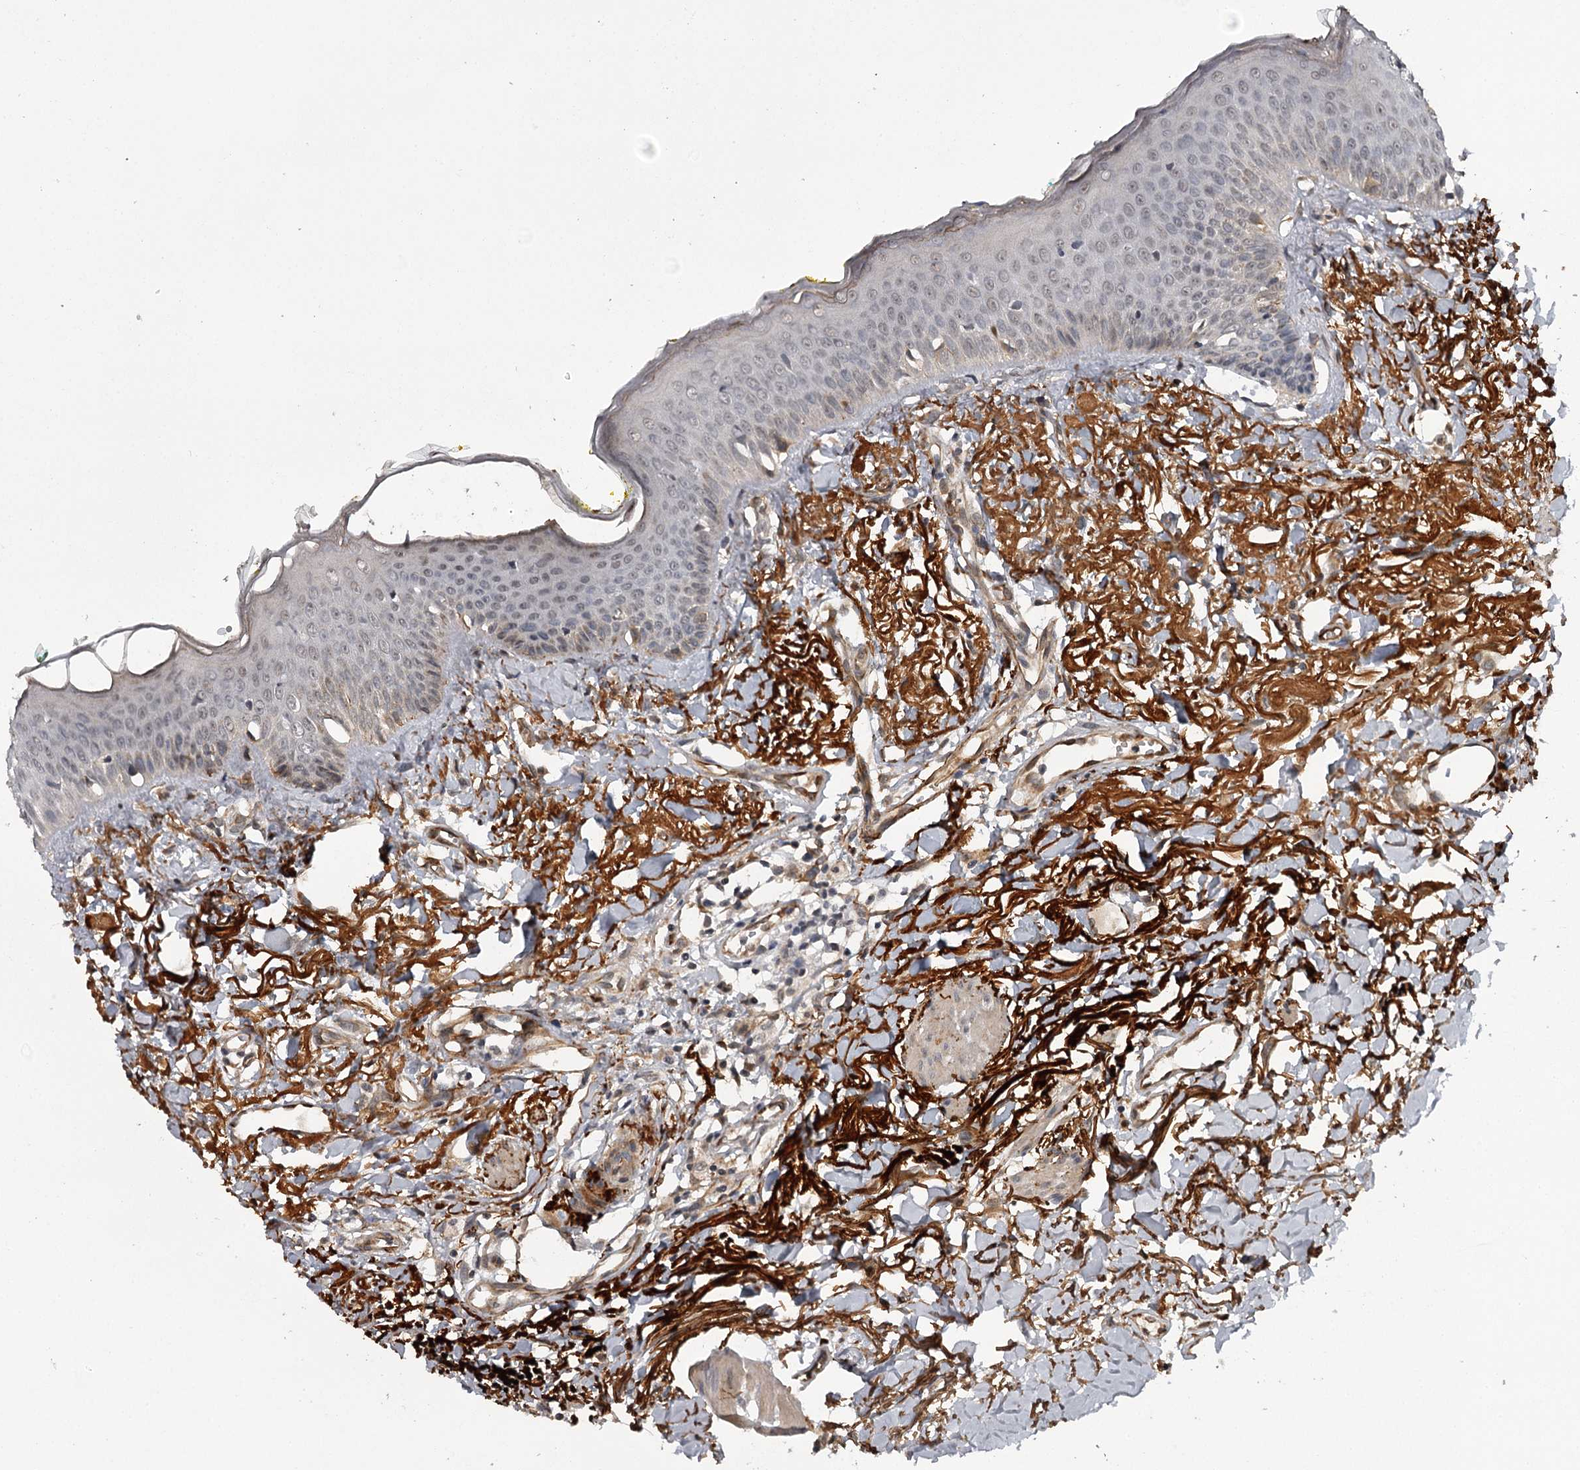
{"staining": {"intensity": "moderate", "quantity": "<25%", "location": "cytoplasmic/membranous,nuclear"}, "tissue": "oral mucosa", "cell_type": "Squamous epithelial cells", "image_type": "normal", "snomed": [{"axis": "morphology", "description": "Normal tissue, NOS"}, {"axis": "topography", "description": "Oral tissue"}], "caption": "Unremarkable oral mucosa was stained to show a protein in brown. There is low levels of moderate cytoplasmic/membranous,nuclear expression in approximately <25% of squamous epithelial cells. (IHC, brightfield microscopy, high magnification).", "gene": "CWF19L2", "patient": {"sex": "female", "age": 70}}